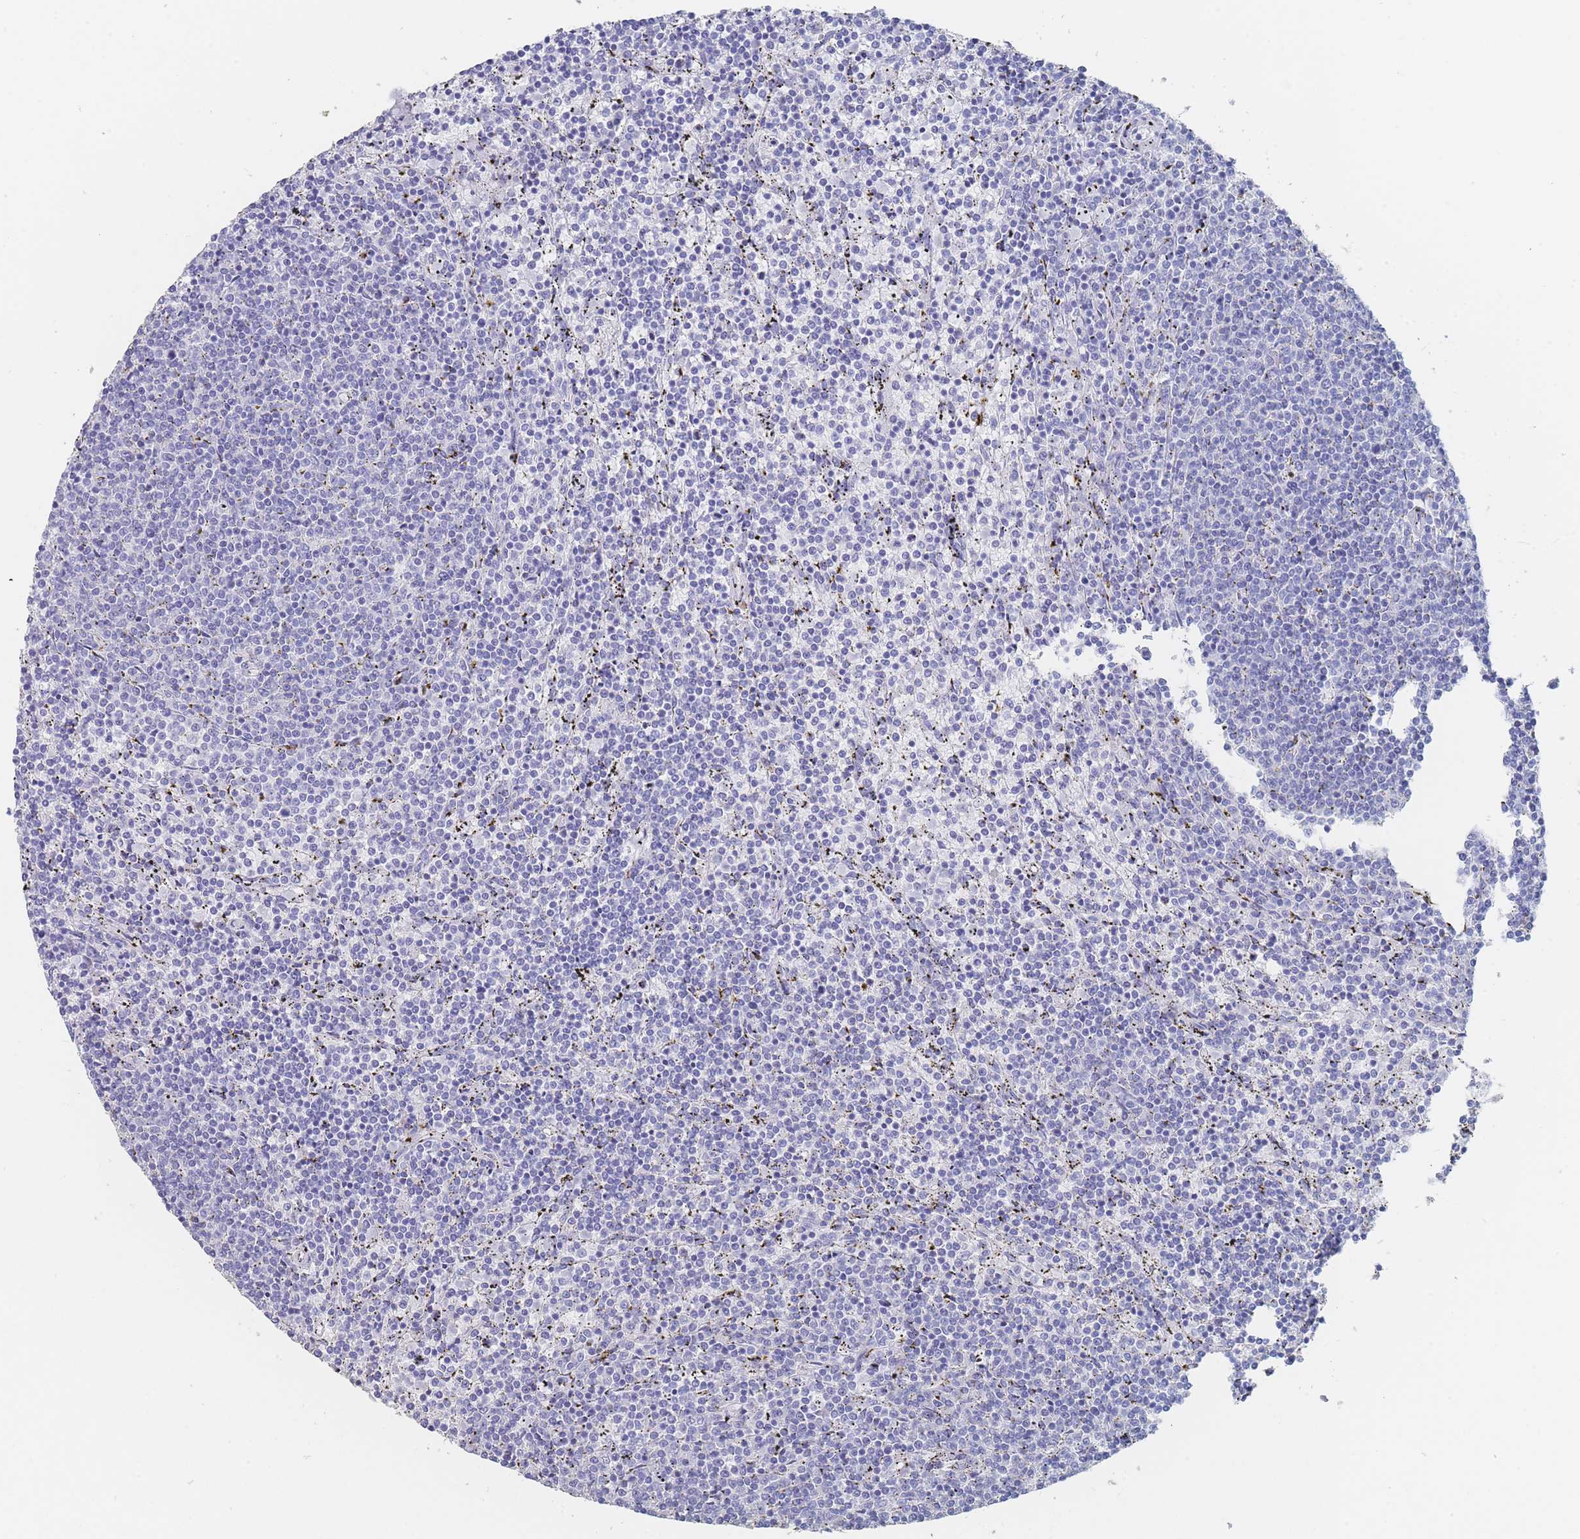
{"staining": {"intensity": "negative", "quantity": "none", "location": "none"}, "tissue": "lymphoma", "cell_type": "Tumor cells", "image_type": "cancer", "snomed": [{"axis": "morphology", "description": "Malignant lymphoma, non-Hodgkin's type, Low grade"}, {"axis": "topography", "description": "Spleen"}], "caption": "Immunohistochemistry (IHC) of human low-grade malignant lymphoma, non-Hodgkin's type shows no staining in tumor cells.", "gene": "SLC25A35", "patient": {"sex": "female", "age": 50}}